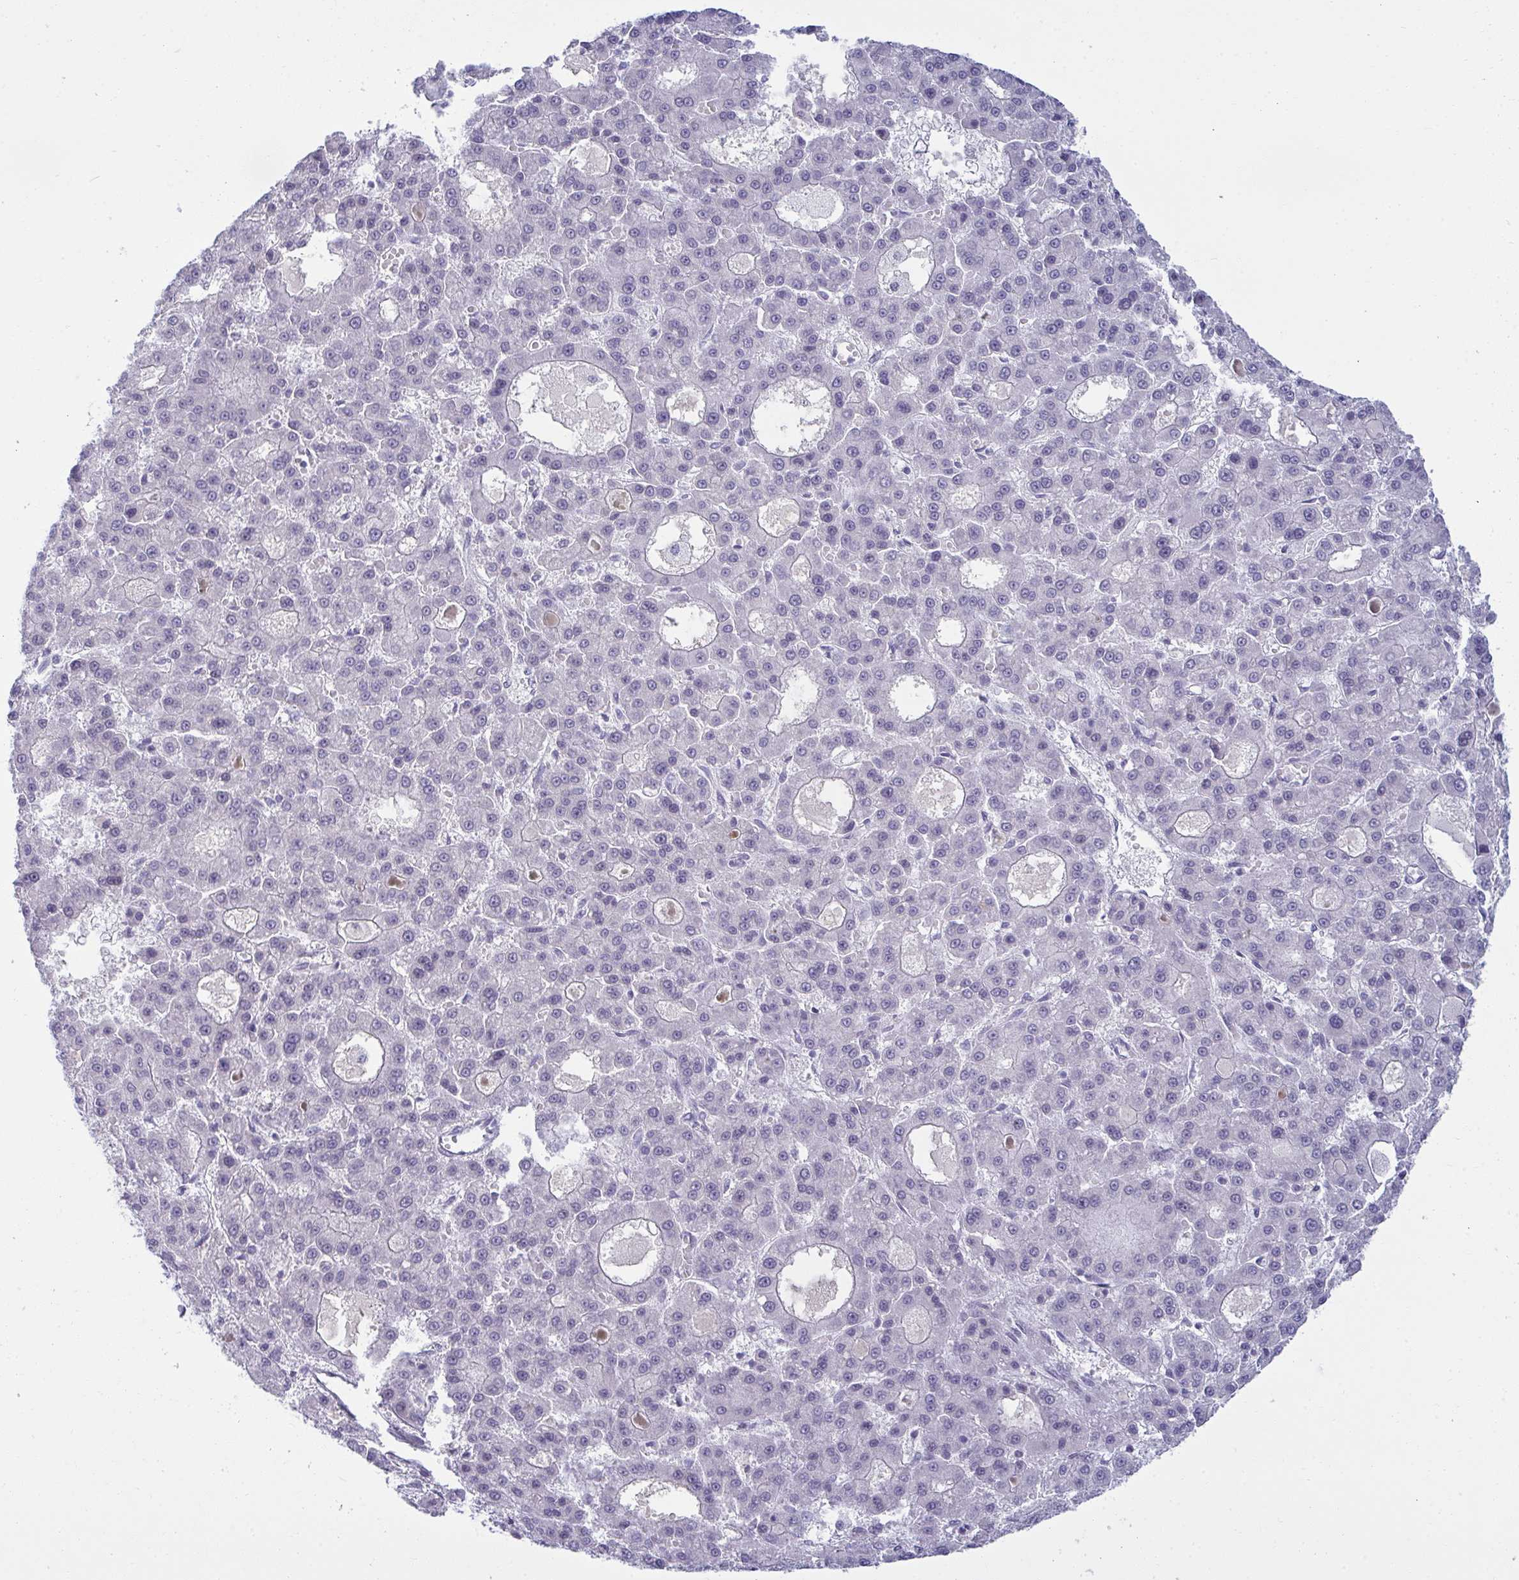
{"staining": {"intensity": "negative", "quantity": "none", "location": "none"}, "tissue": "liver cancer", "cell_type": "Tumor cells", "image_type": "cancer", "snomed": [{"axis": "morphology", "description": "Carcinoma, Hepatocellular, NOS"}, {"axis": "topography", "description": "Liver"}], "caption": "This is an IHC histopathology image of hepatocellular carcinoma (liver). There is no expression in tumor cells.", "gene": "RNASEH1", "patient": {"sex": "male", "age": 70}}